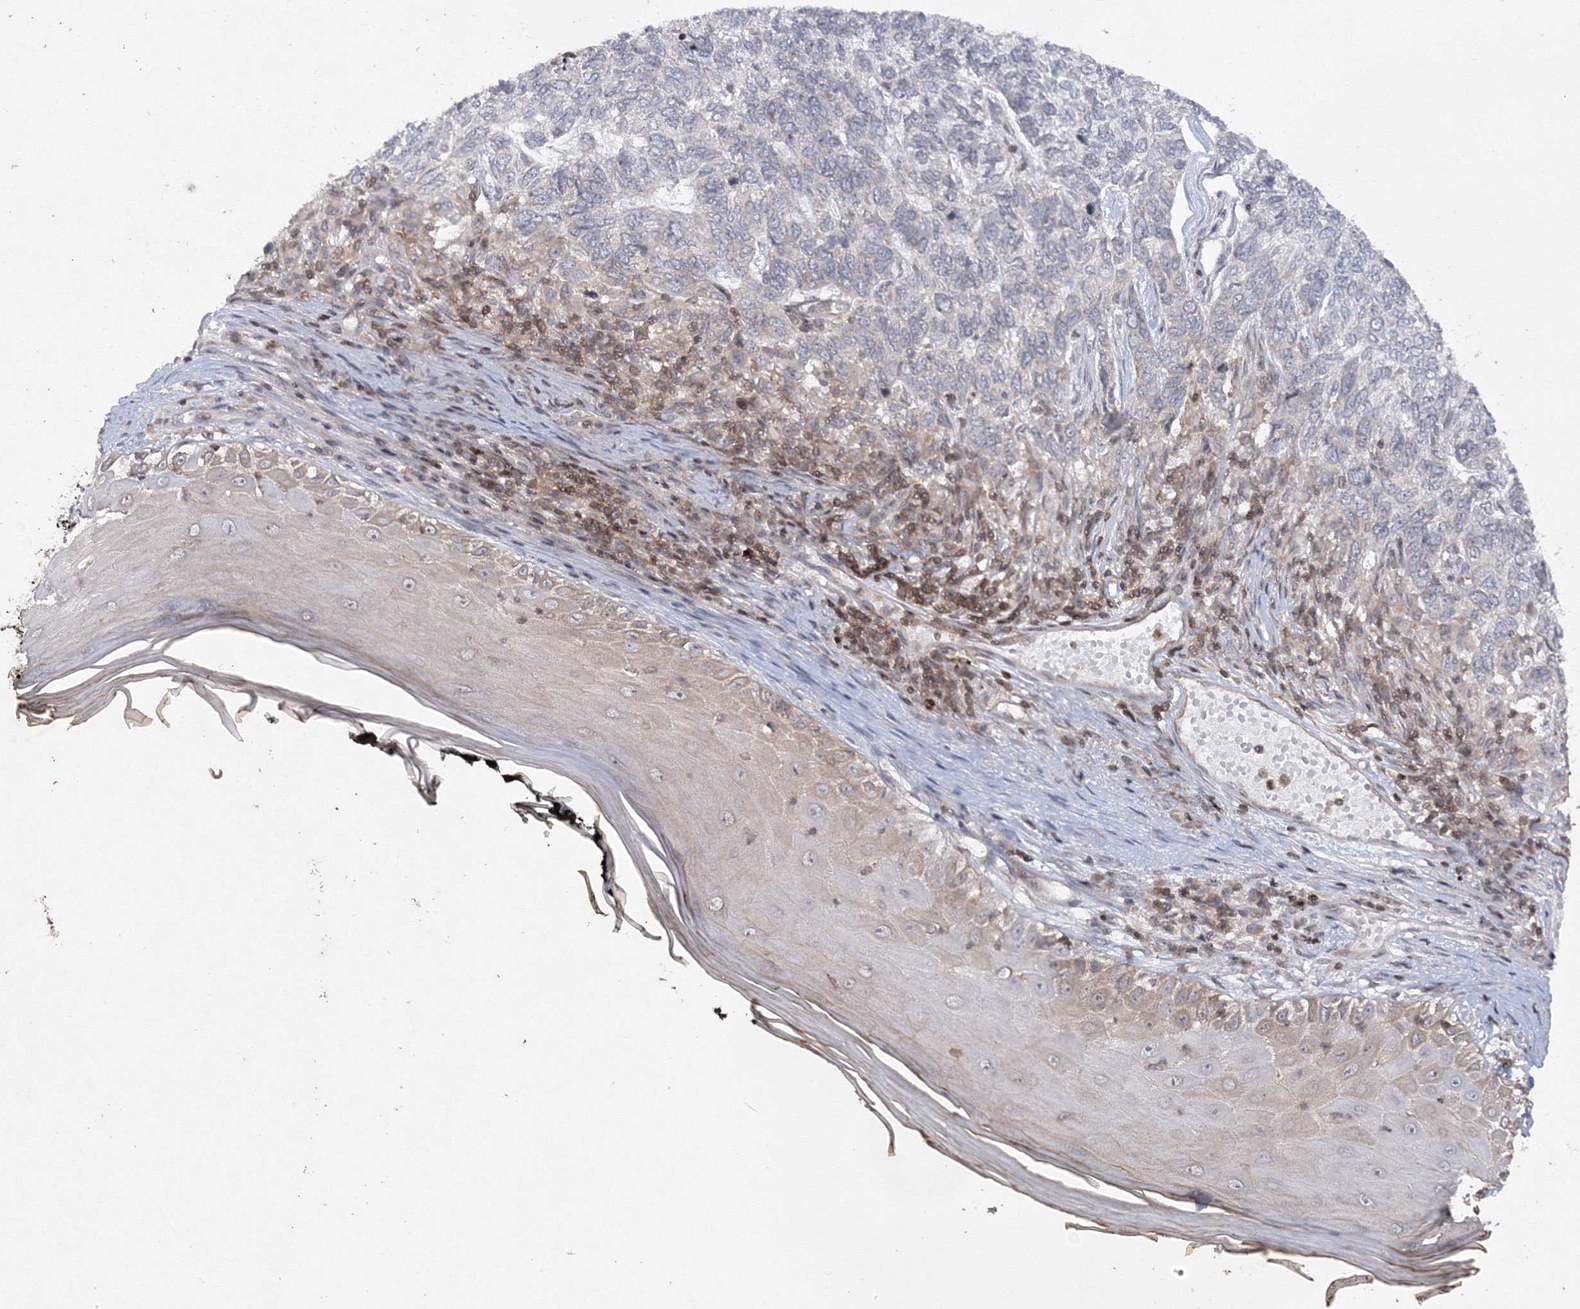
{"staining": {"intensity": "negative", "quantity": "none", "location": "none"}, "tissue": "skin cancer", "cell_type": "Tumor cells", "image_type": "cancer", "snomed": [{"axis": "morphology", "description": "Basal cell carcinoma"}, {"axis": "topography", "description": "Skin"}], "caption": "Tumor cells show no significant protein staining in skin basal cell carcinoma.", "gene": "MKRN2", "patient": {"sex": "female", "age": 65}}